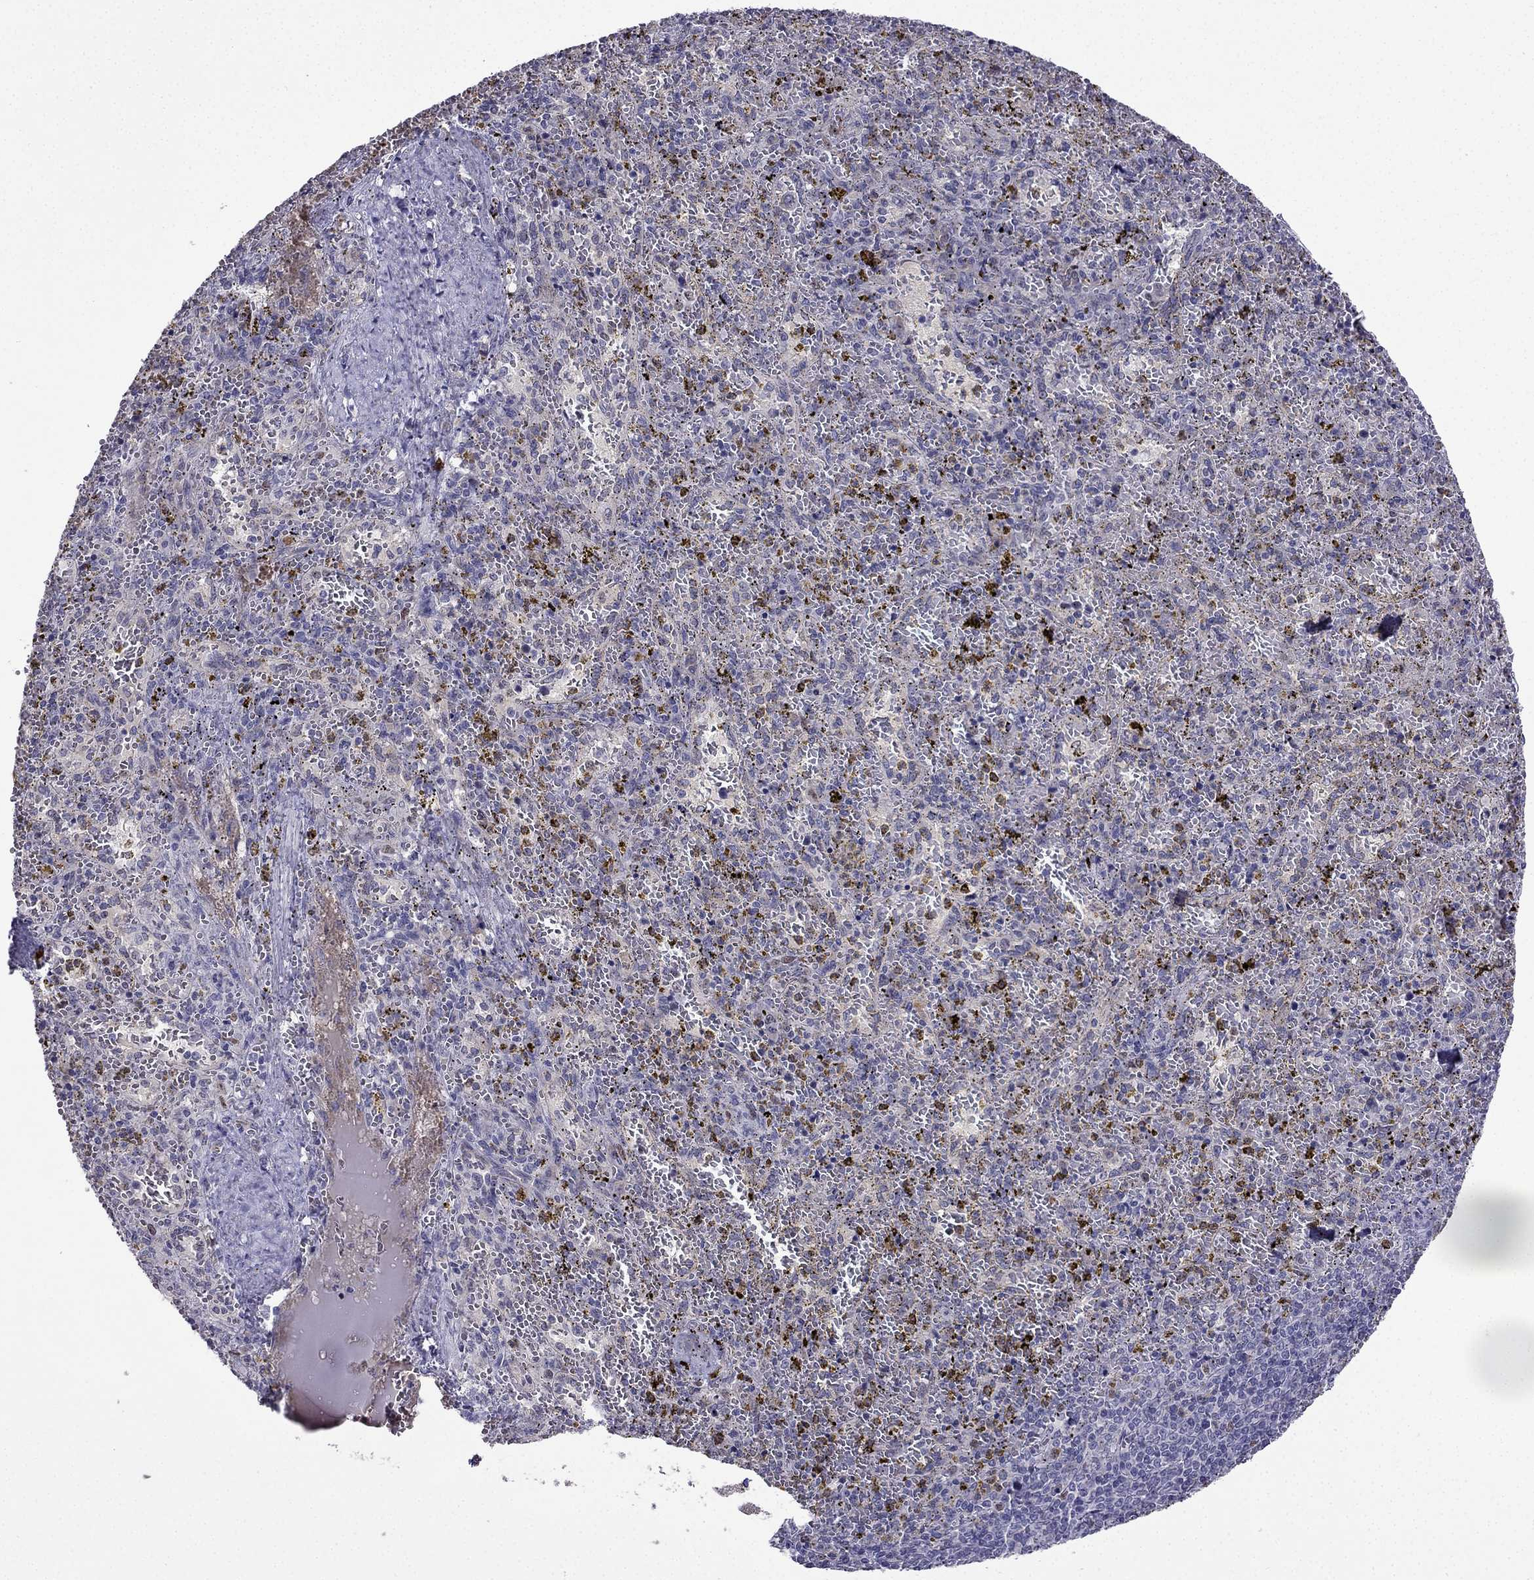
{"staining": {"intensity": "negative", "quantity": "none", "location": "none"}, "tissue": "spleen", "cell_type": "Cells in red pulp", "image_type": "normal", "snomed": [{"axis": "morphology", "description": "Normal tissue, NOS"}, {"axis": "topography", "description": "Spleen"}], "caption": "Cells in red pulp show no significant protein staining in normal spleen. (Stains: DAB (3,3'-diaminobenzidine) IHC with hematoxylin counter stain, Microscopy: brightfield microscopy at high magnification).", "gene": "UHRF1", "patient": {"sex": "female", "age": 50}}